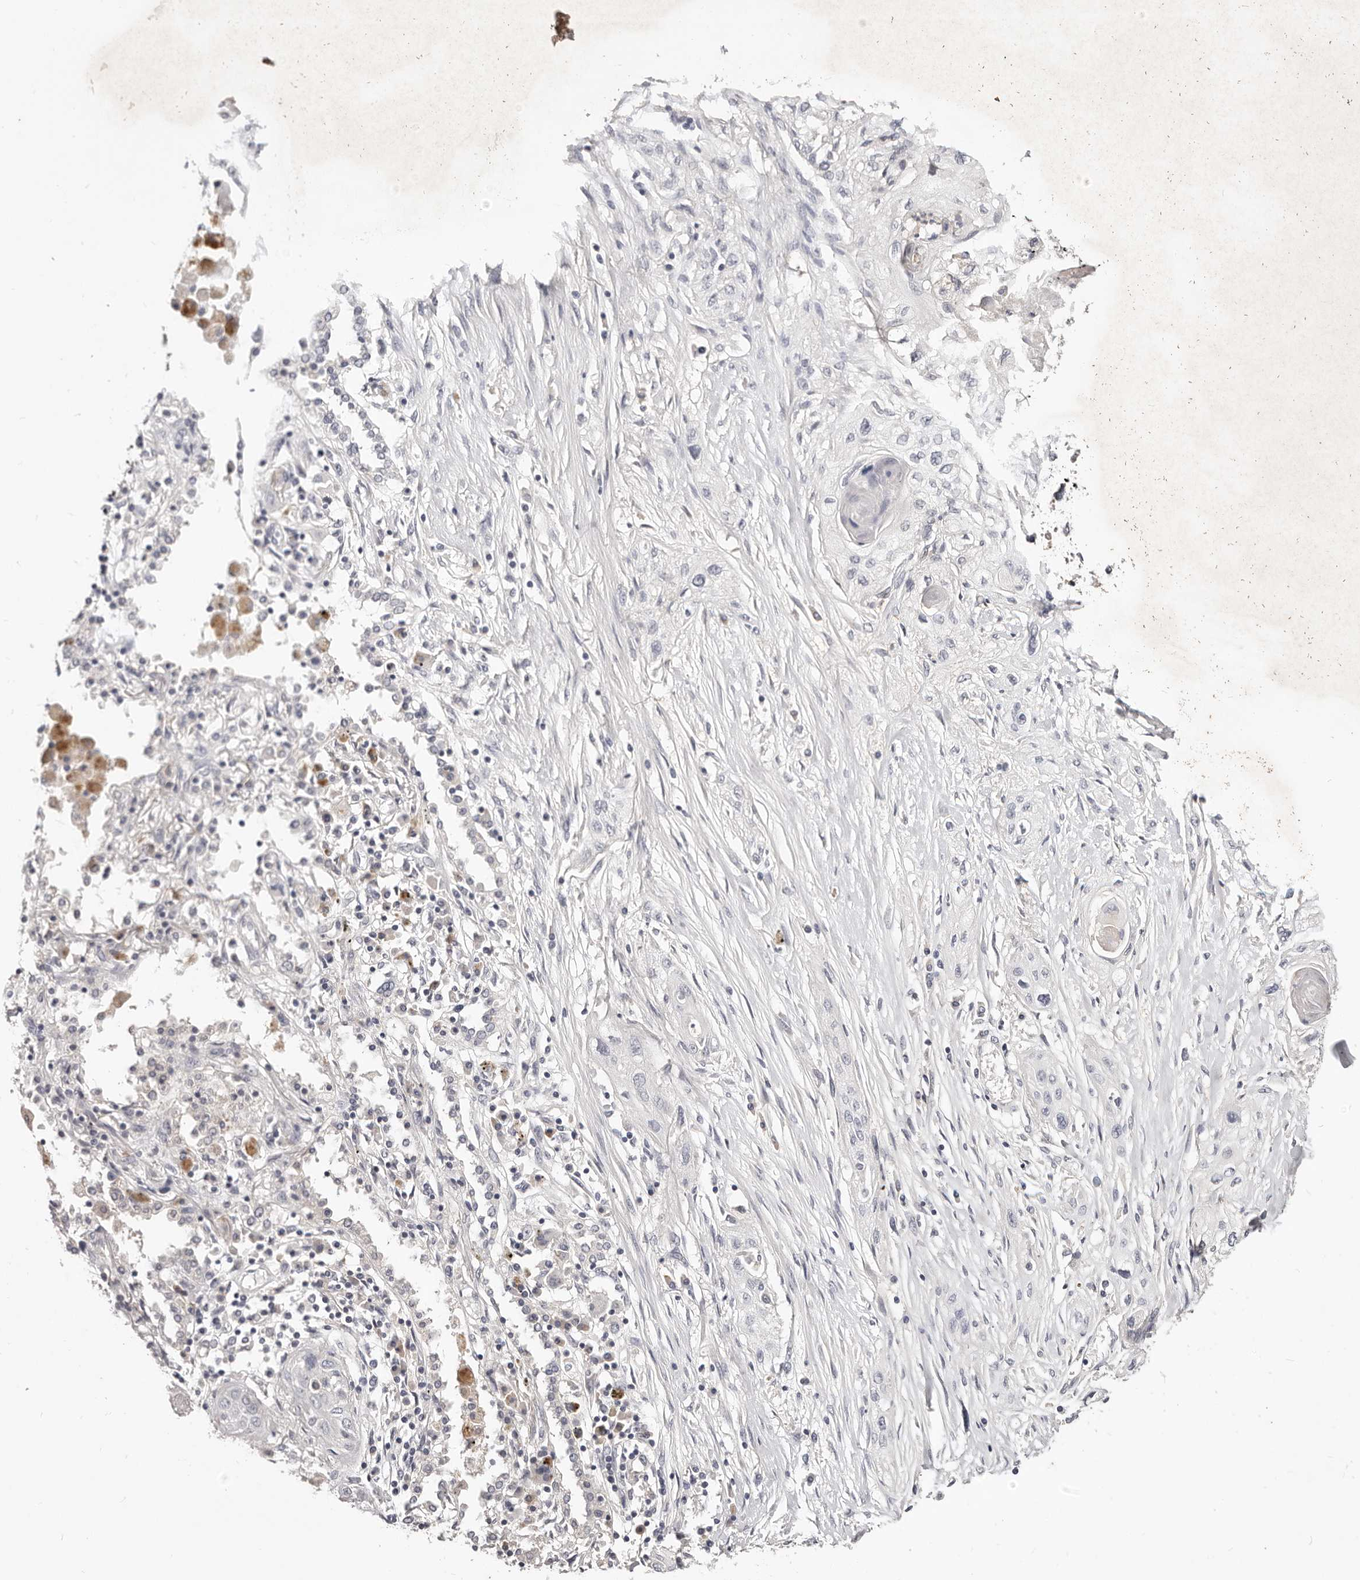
{"staining": {"intensity": "negative", "quantity": "none", "location": "none"}, "tissue": "lung cancer", "cell_type": "Tumor cells", "image_type": "cancer", "snomed": [{"axis": "morphology", "description": "Squamous cell carcinoma, NOS"}, {"axis": "topography", "description": "Lung"}], "caption": "Image shows no significant protein positivity in tumor cells of squamous cell carcinoma (lung). (Brightfield microscopy of DAB immunohistochemistry at high magnification).", "gene": "TSPAN13", "patient": {"sex": "female", "age": 47}}